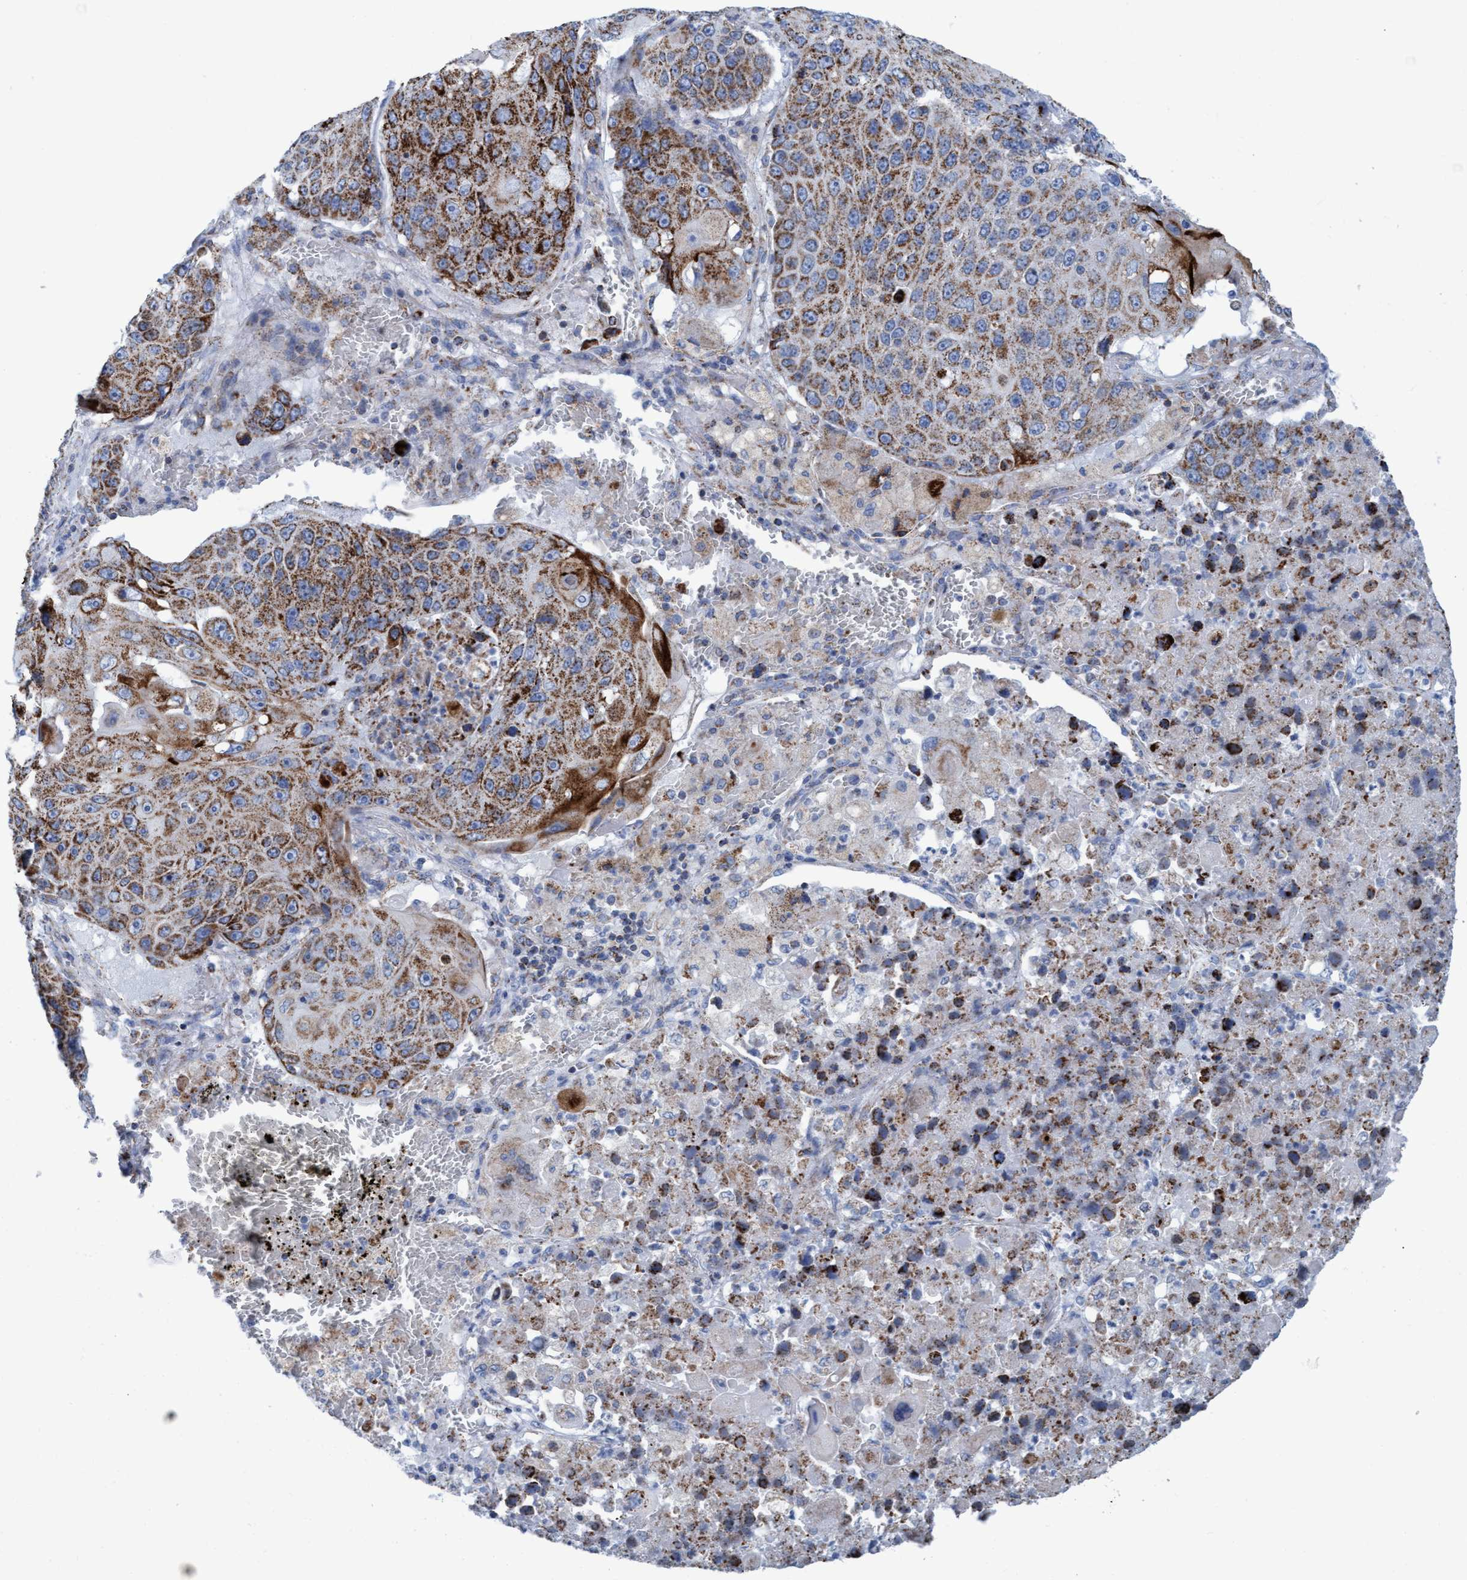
{"staining": {"intensity": "moderate", "quantity": ">75%", "location": "cytoplasmic/membranous"}, "tissue": "lung cancer", "cell_type": "Tumor cells", "image_type": "cancer", "snomed": [{"axis": "morphology", "description": "Squamous cell carcinoma, NOS"}, {"axis": "topography", "description": "Lung"}], "caption": "This is a histology image of IHC staining of lung cancer (squamous cell carcinoma), which shows moderate expression in the cytoplasmic/membranous of tumor cells.", "gene": "GGA3", "patient": {"sex": "male", "age": 61}}